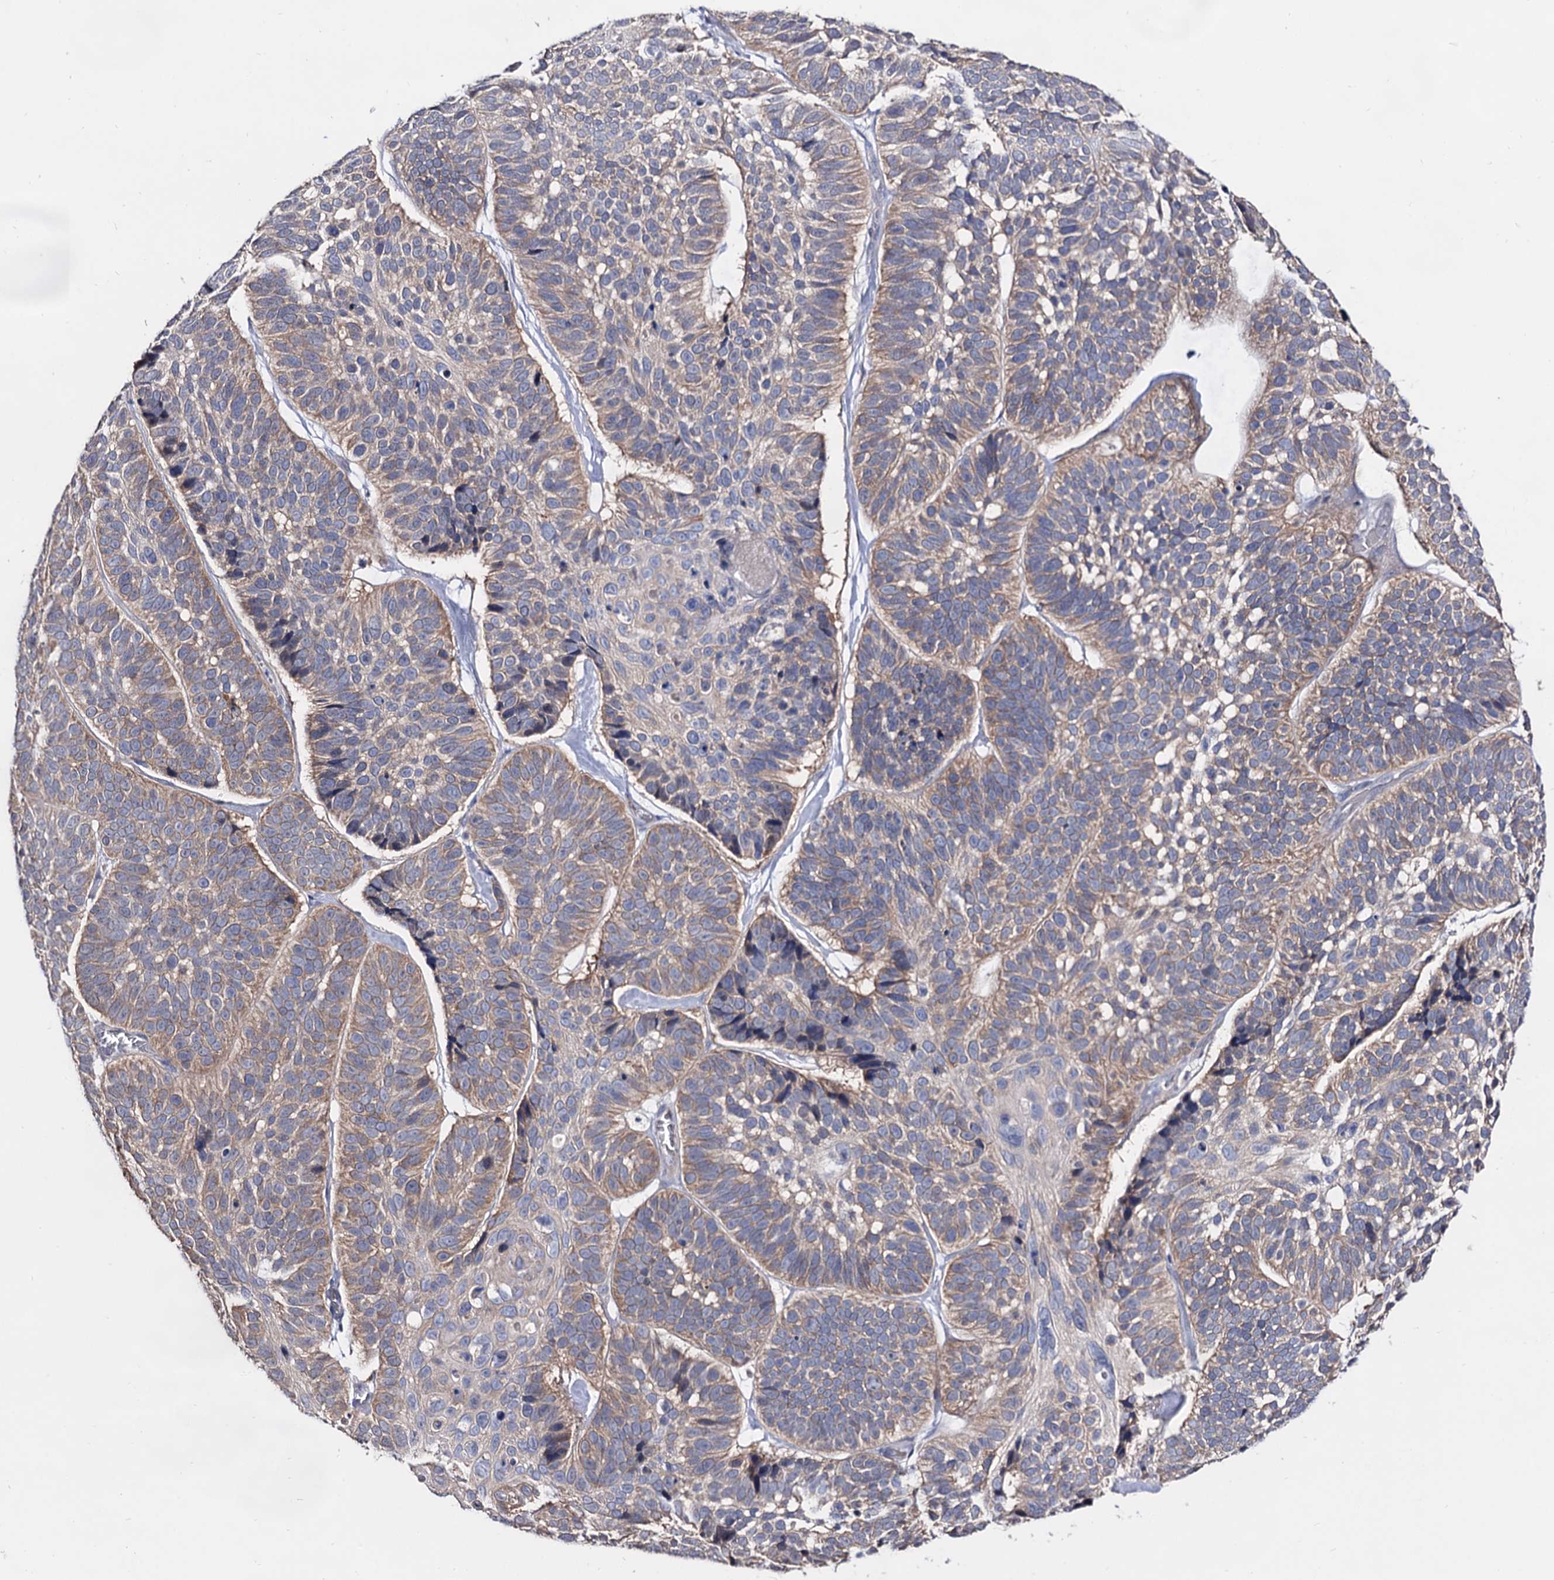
{"staining": {"intensity": "weak", "quantity": ">75%", "location": "cytoplasmic/membranous"}, "tissue": "skin cancer", "cell_type": "Tumor cells", "image_type": "cancer", "snomed": [{"axis": "morphology", "description": "Basal cell carcinoma"}, {"axis": "topography", "description": "Skin"}], "caption": "Protein expression analysis of human skin basal cell carcinoma reveals weak cytoplasmic/membranous staining in about >75% of tumor cells.", "gene": "ARFIP2", "patient": {"sex": "male", "age": 62}}